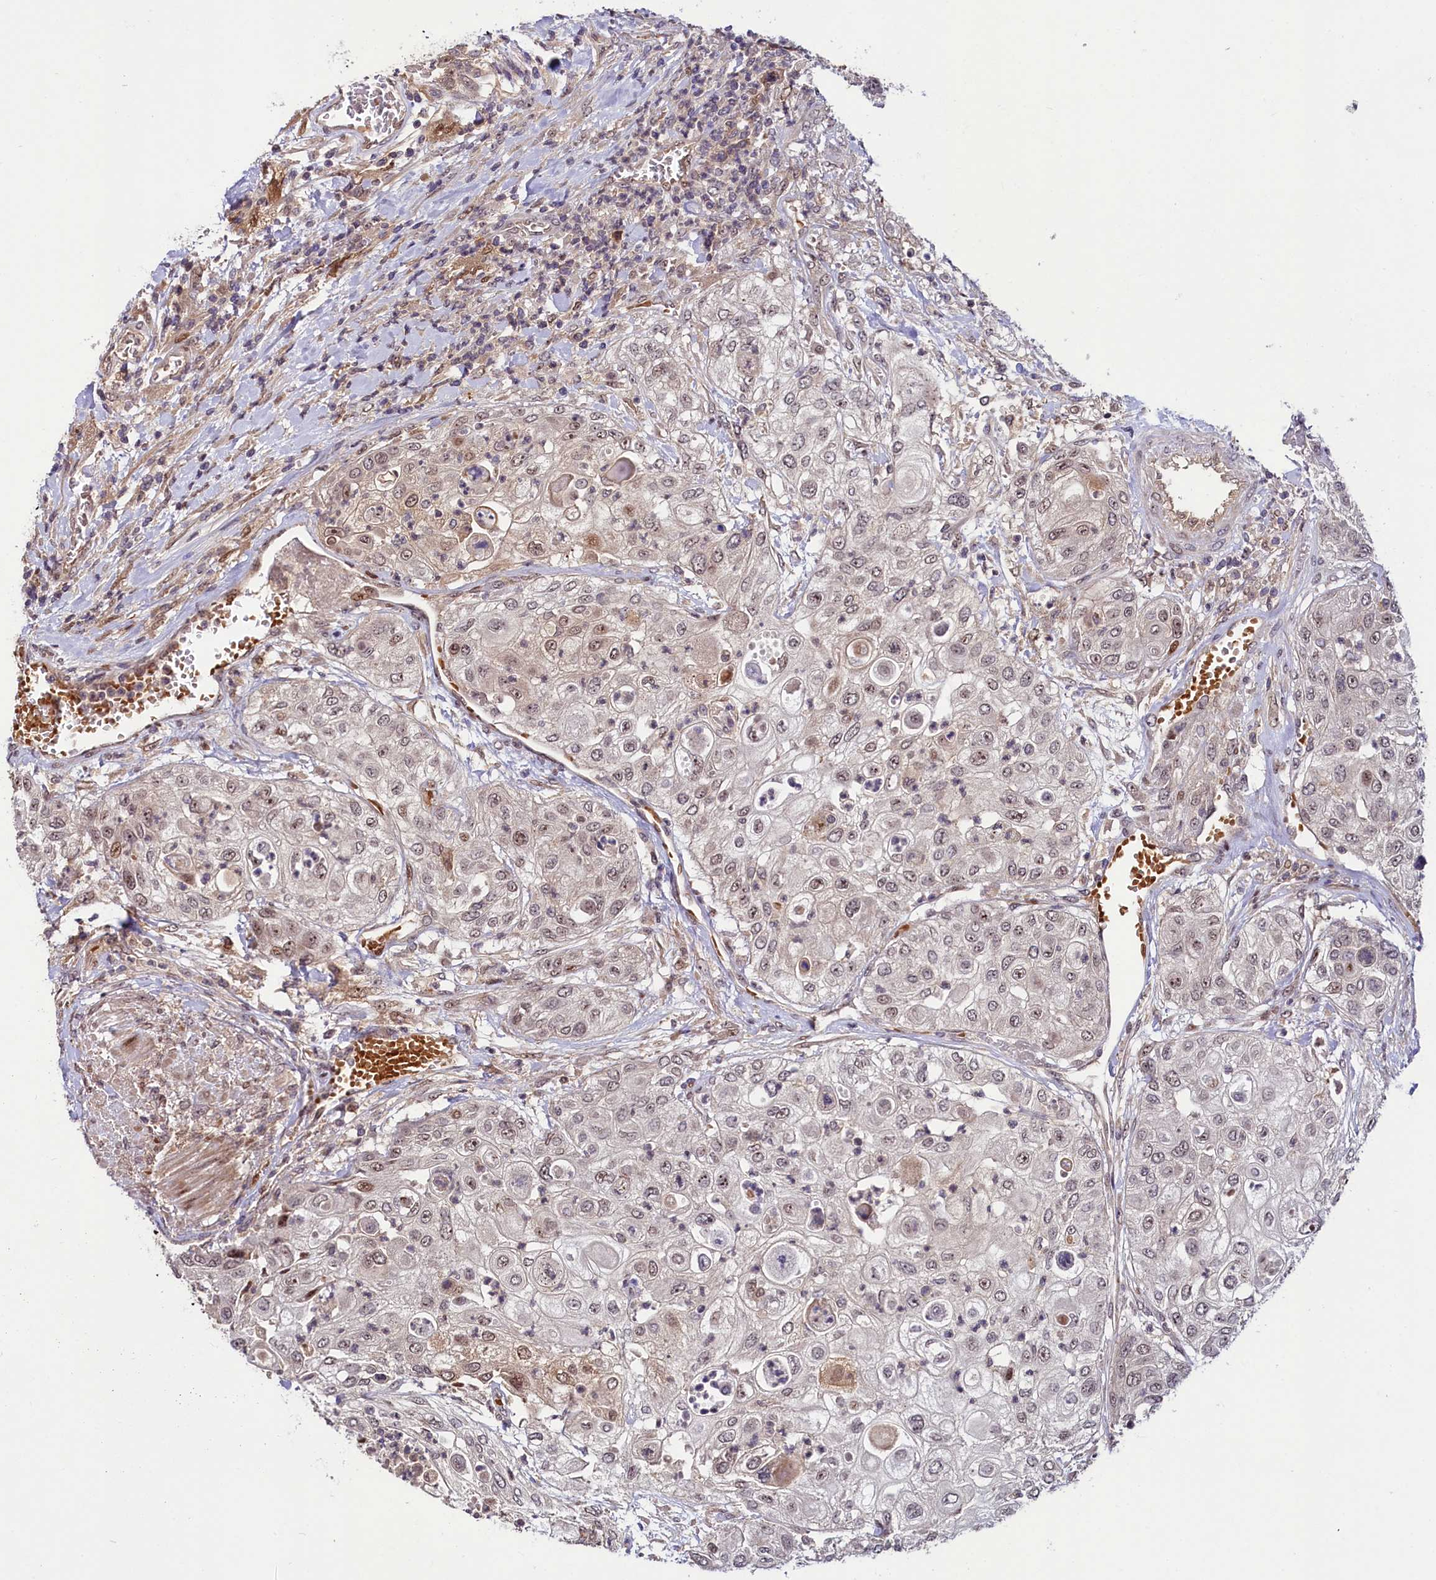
{"staining": {"intensity": "weak", "quantity": "25%-75%", "location": "nuclear"}, "tissue": "urothelial cancer", "cell_type": "Tumor cells", "image_type": "cancer", "snomed": [{"axis": "morphology", "description": "Urothelial carcinoma, High grade"}, {"axis": "topography", "description": "Urinary bladder"}], "caption": "The immunohistochemical stain shows weak nuclear staining in tumor cells of urothelial cancer tissue. (IHC, brightfield microscopy, high magnification).", "gene": "N4BP2L1", "patient": {"sex": "female", "age": 79}}